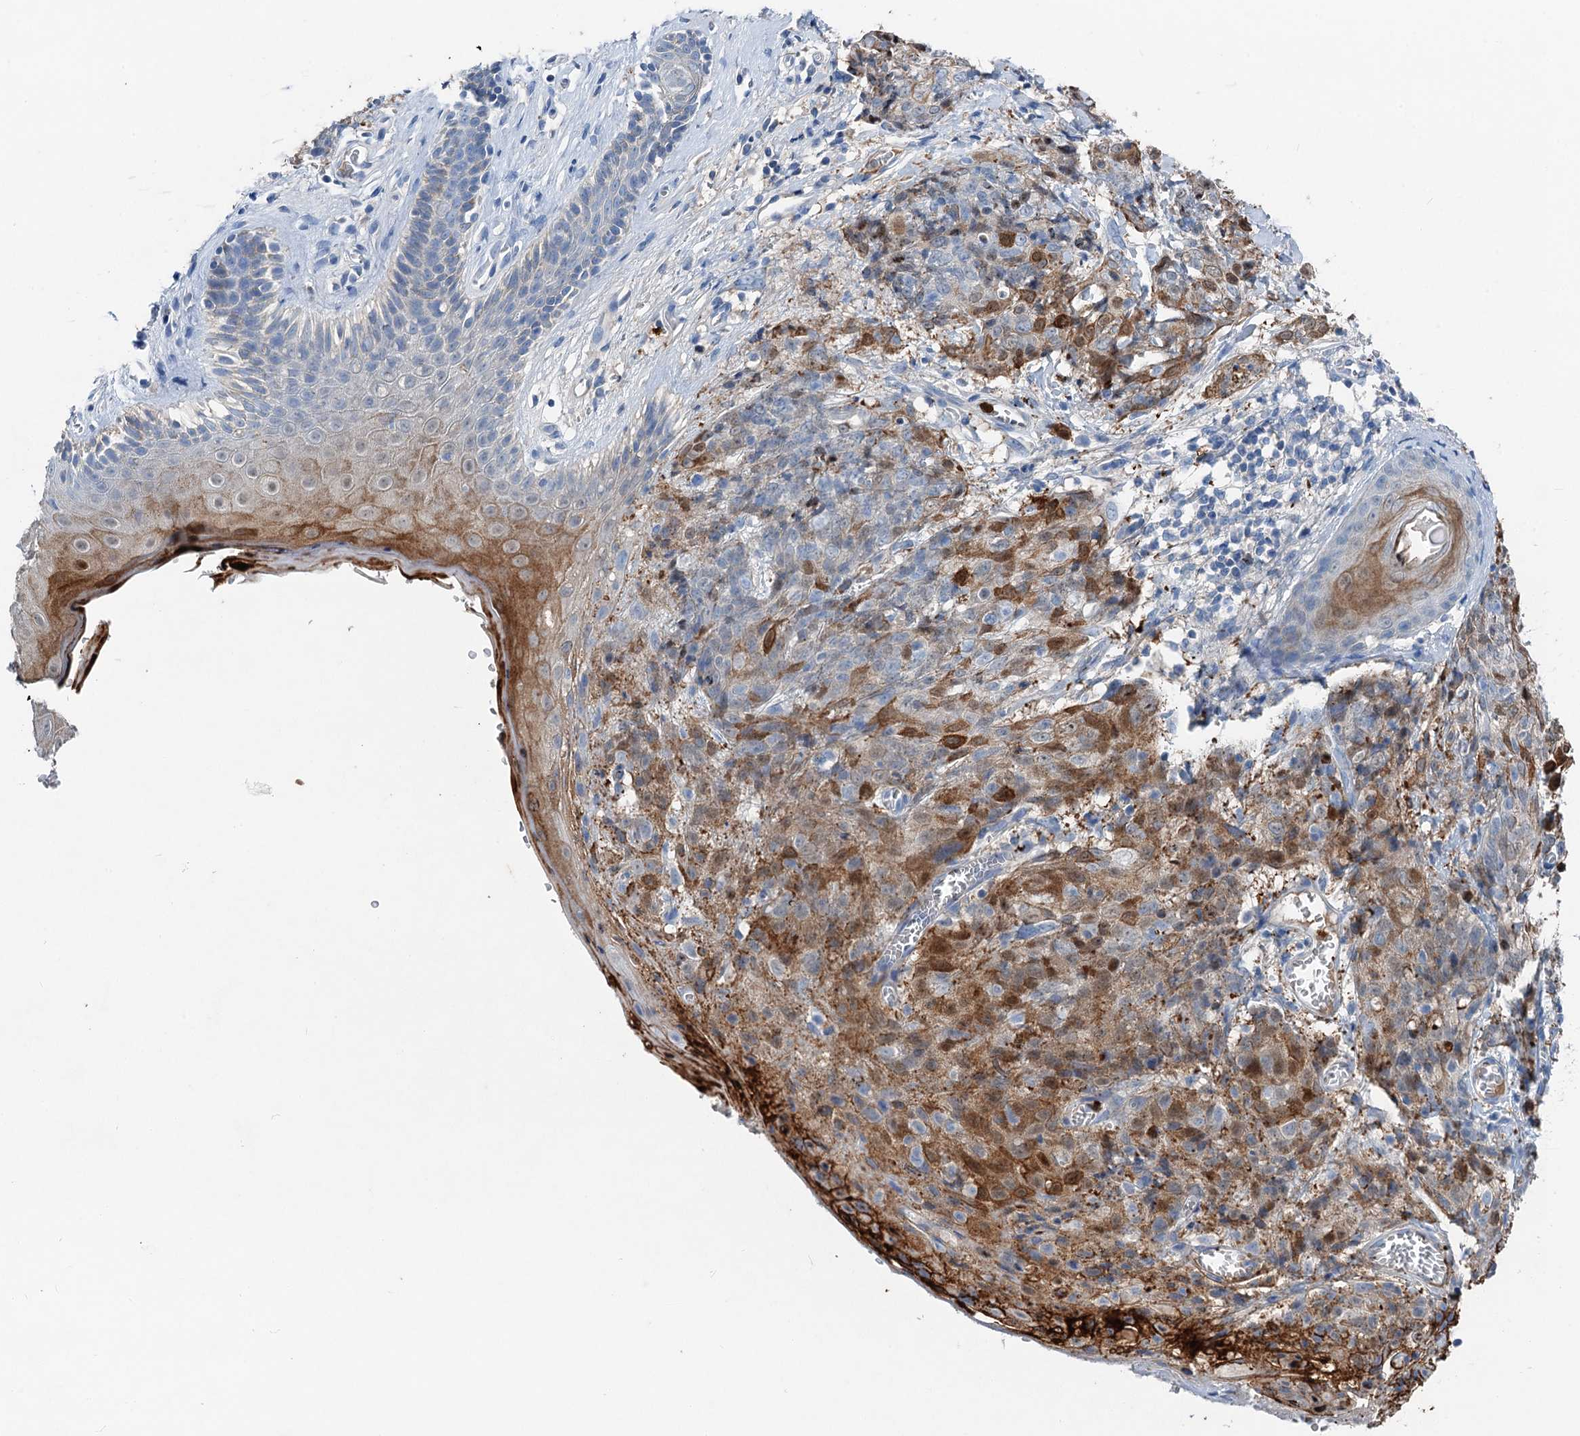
{"staining": {"intensity": "moderate", "quantity": "<25%", "location": "cytoplasmic/membranous"}, "tissue": "skin cancer", "cell_type": "Tumor cells", "image_type": "cancer", "snomed": [{"axis": "morphology", "description": "Squamous cell carcinoma, NOS"}, {"axis": "topography", "description": "Skin"}, {"axis": "topography", "description": "Vulva"}], "caption": "A low amount of moderate cytoplasmic/membranous positivity is appreciated in about <25% of tumor cells in skin cancer (squamous cell carcinoma) tissue.", "gene": "OTOA", "patient": {"sex": "female", "age": 85}}